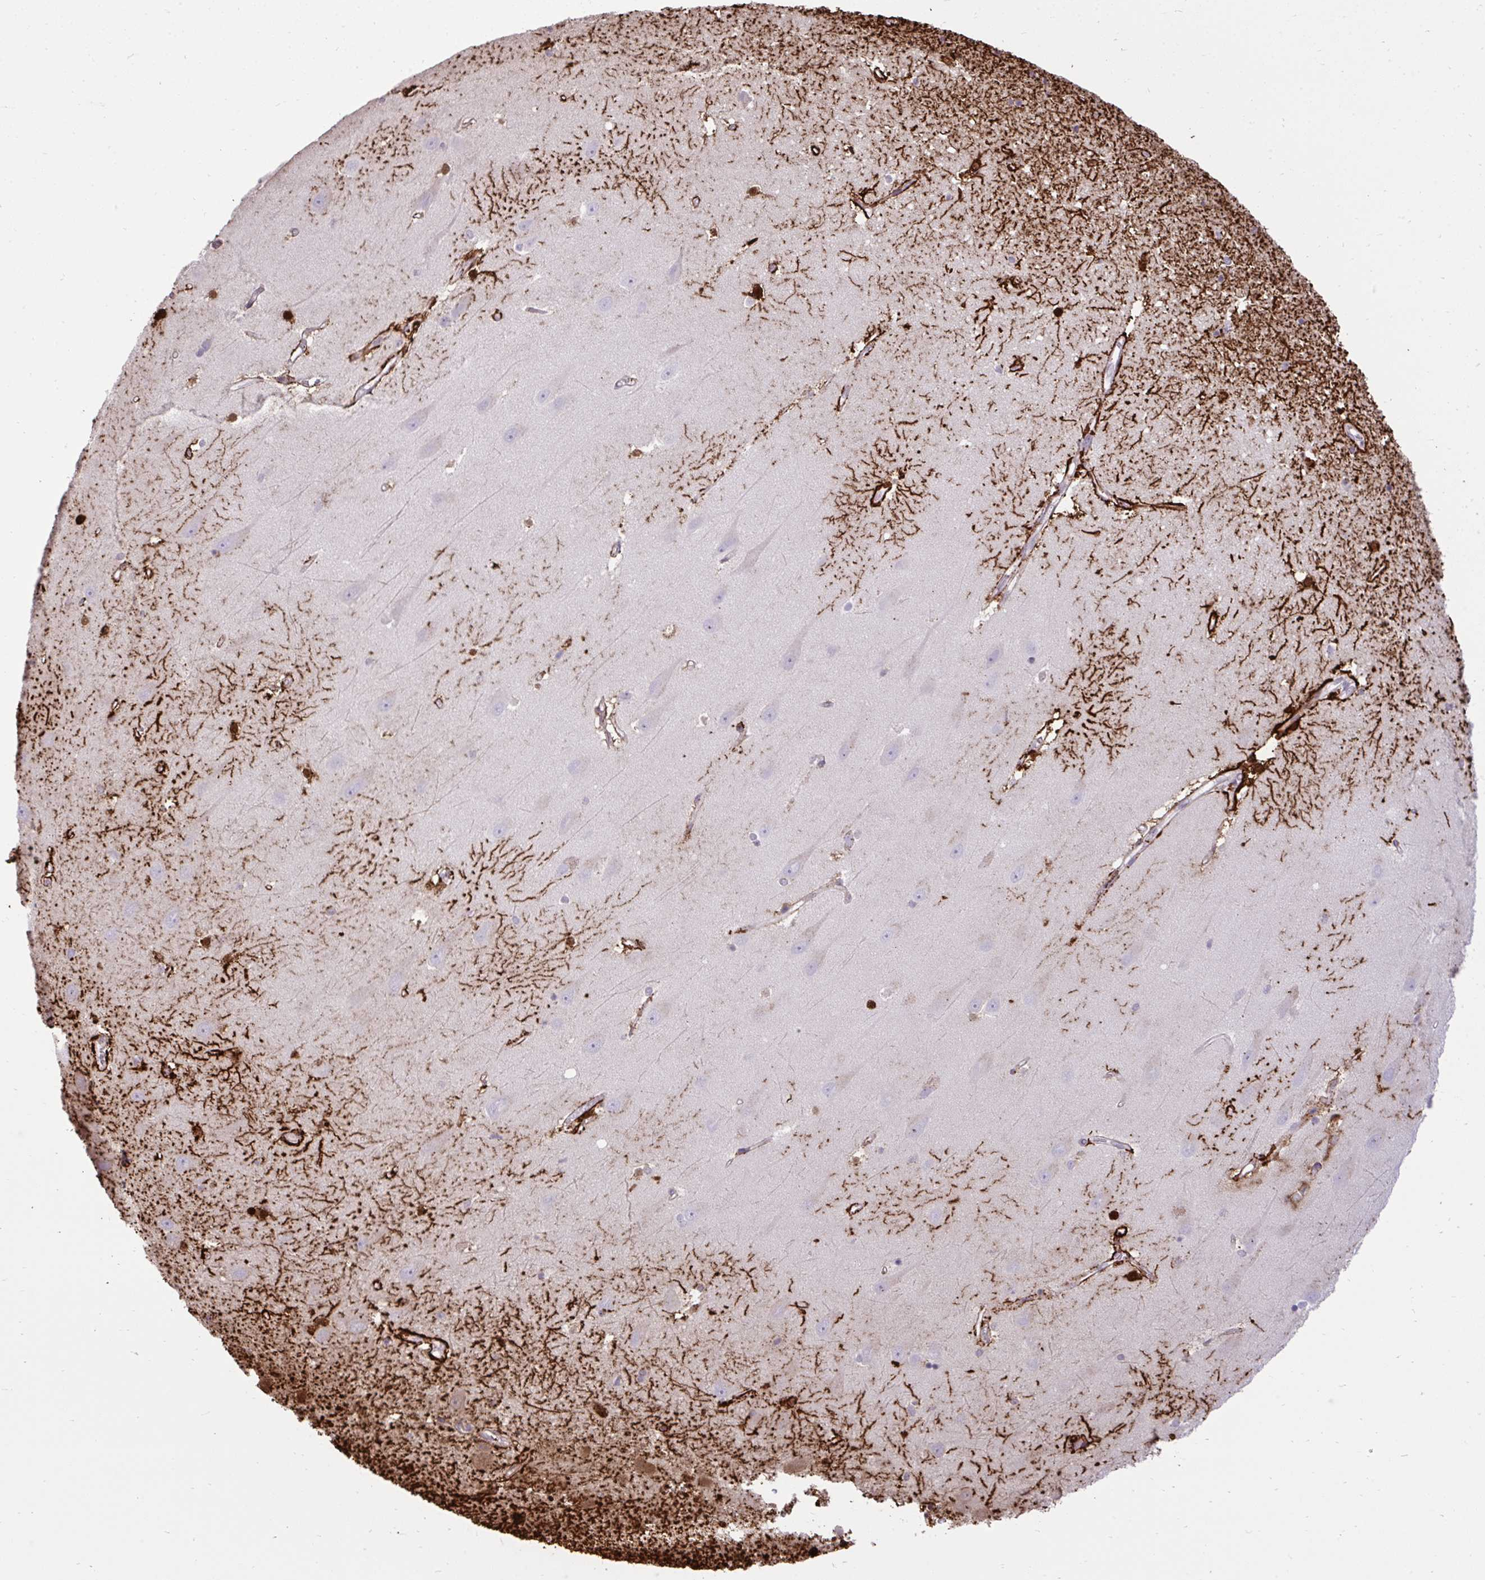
{"staining": {"intensity": "strong", "quantity": "<25%", "location": "cytoplasmic/membranous"}, "tissue": "hippocampus", "cell_type": "Glial cells", "image_type": "normal", "snomed": [{"axis": "morphology", "description": "Normal tissue, NOS"}, {"axis": "topography", "description": "Hippocampus"}], "caption": "An image showing strong cytoplasmic/membranous staining in about <25% of glial cells in benign hippocampus, as visualized by brown immunohistochemical staining.", "gene": "CYP20A1", "patient": {"sex": "male", "age": 63}}